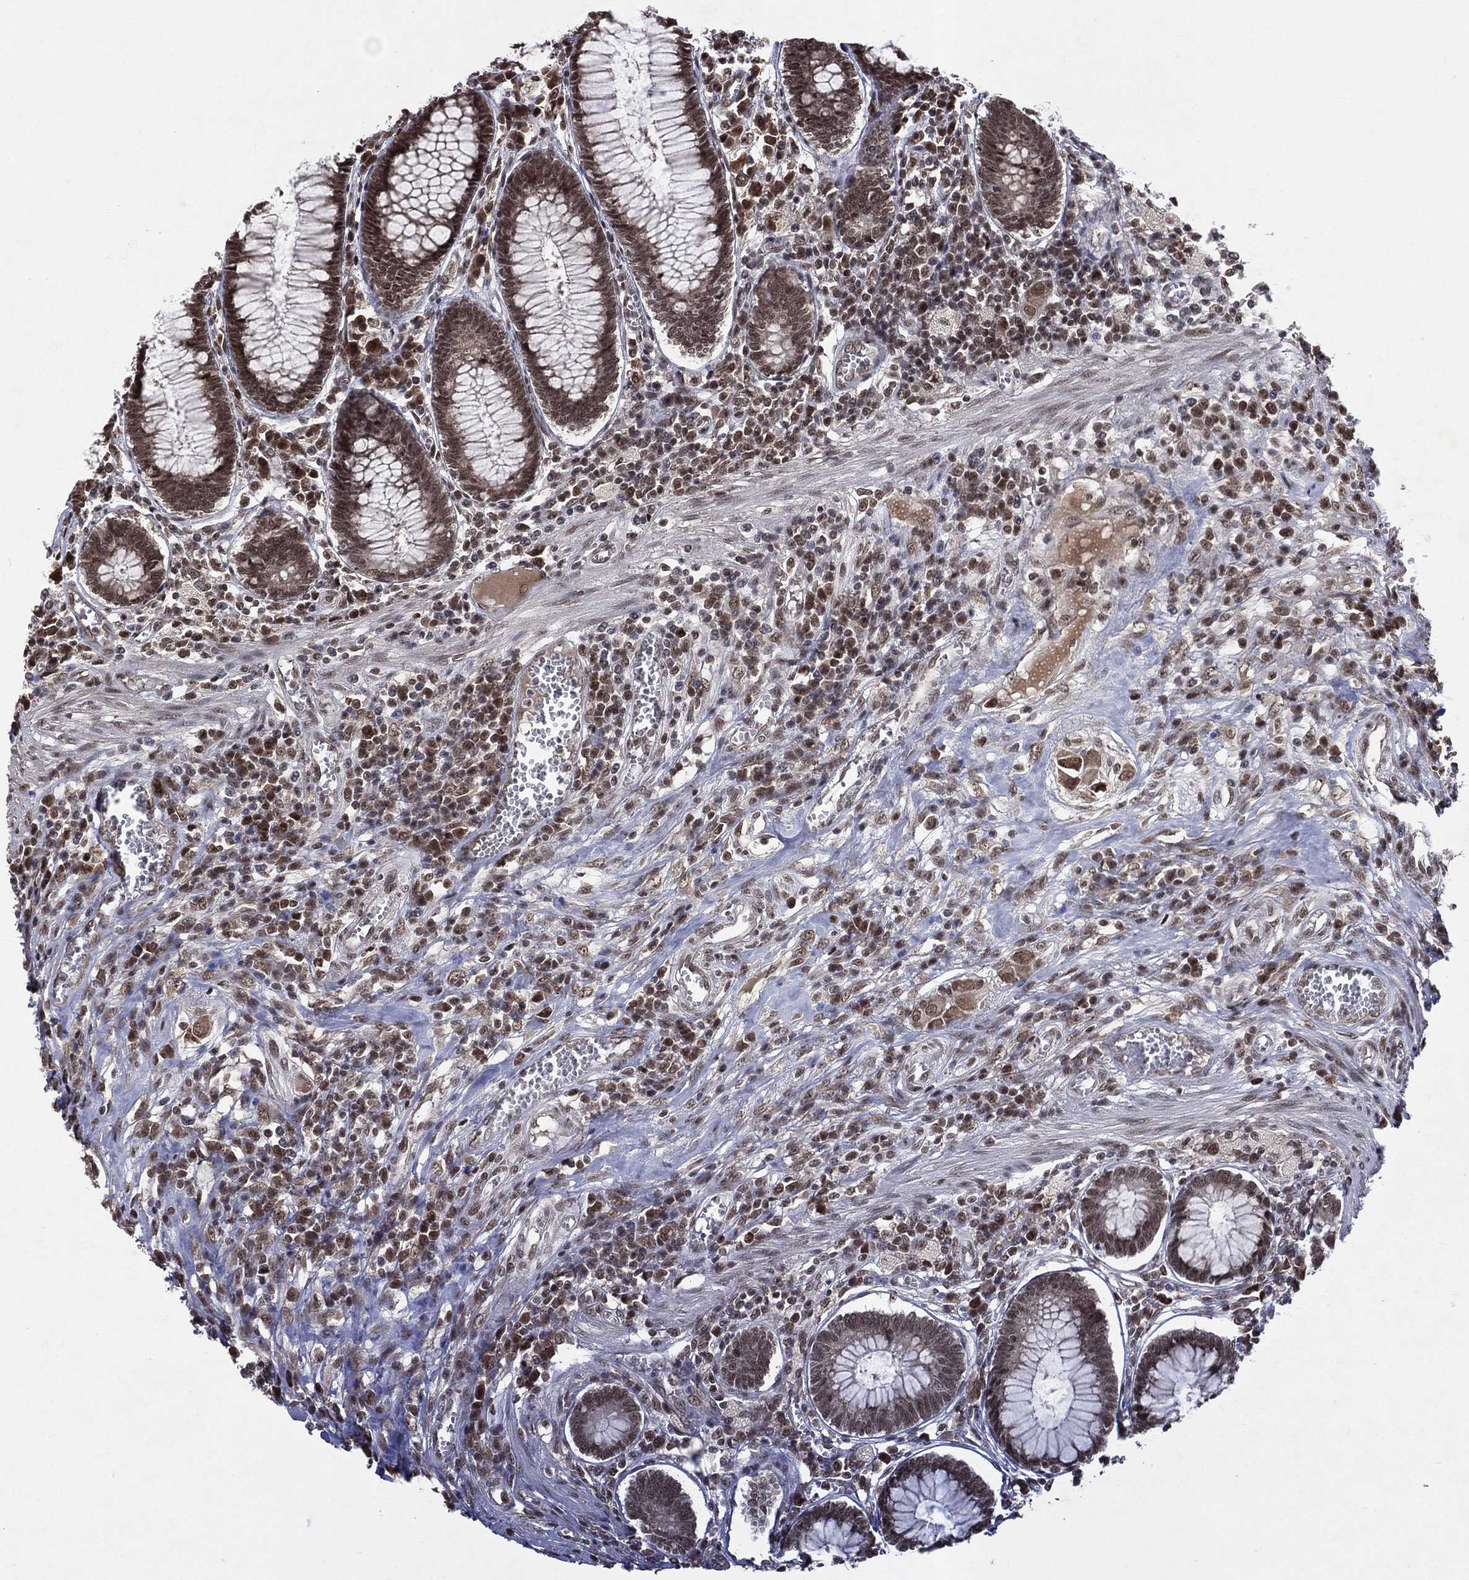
{"staining": {"intensity": "negative", "quantity": "none", "location": "none"}, "tissue": "colon", "cell_type": "Endothelial cells", "image_type": "normal", "snomed": [{"axis": "morphology", "description": "Normal tissue, NOS"}, {"axis": "topography", "description": "Colon"}], "caption": "Endothelial cells show no significant expression in benign colon. Nuclei are stained in blue.", "gene": "DMAP1", "patient": {"sex": "male", "age": 65}}